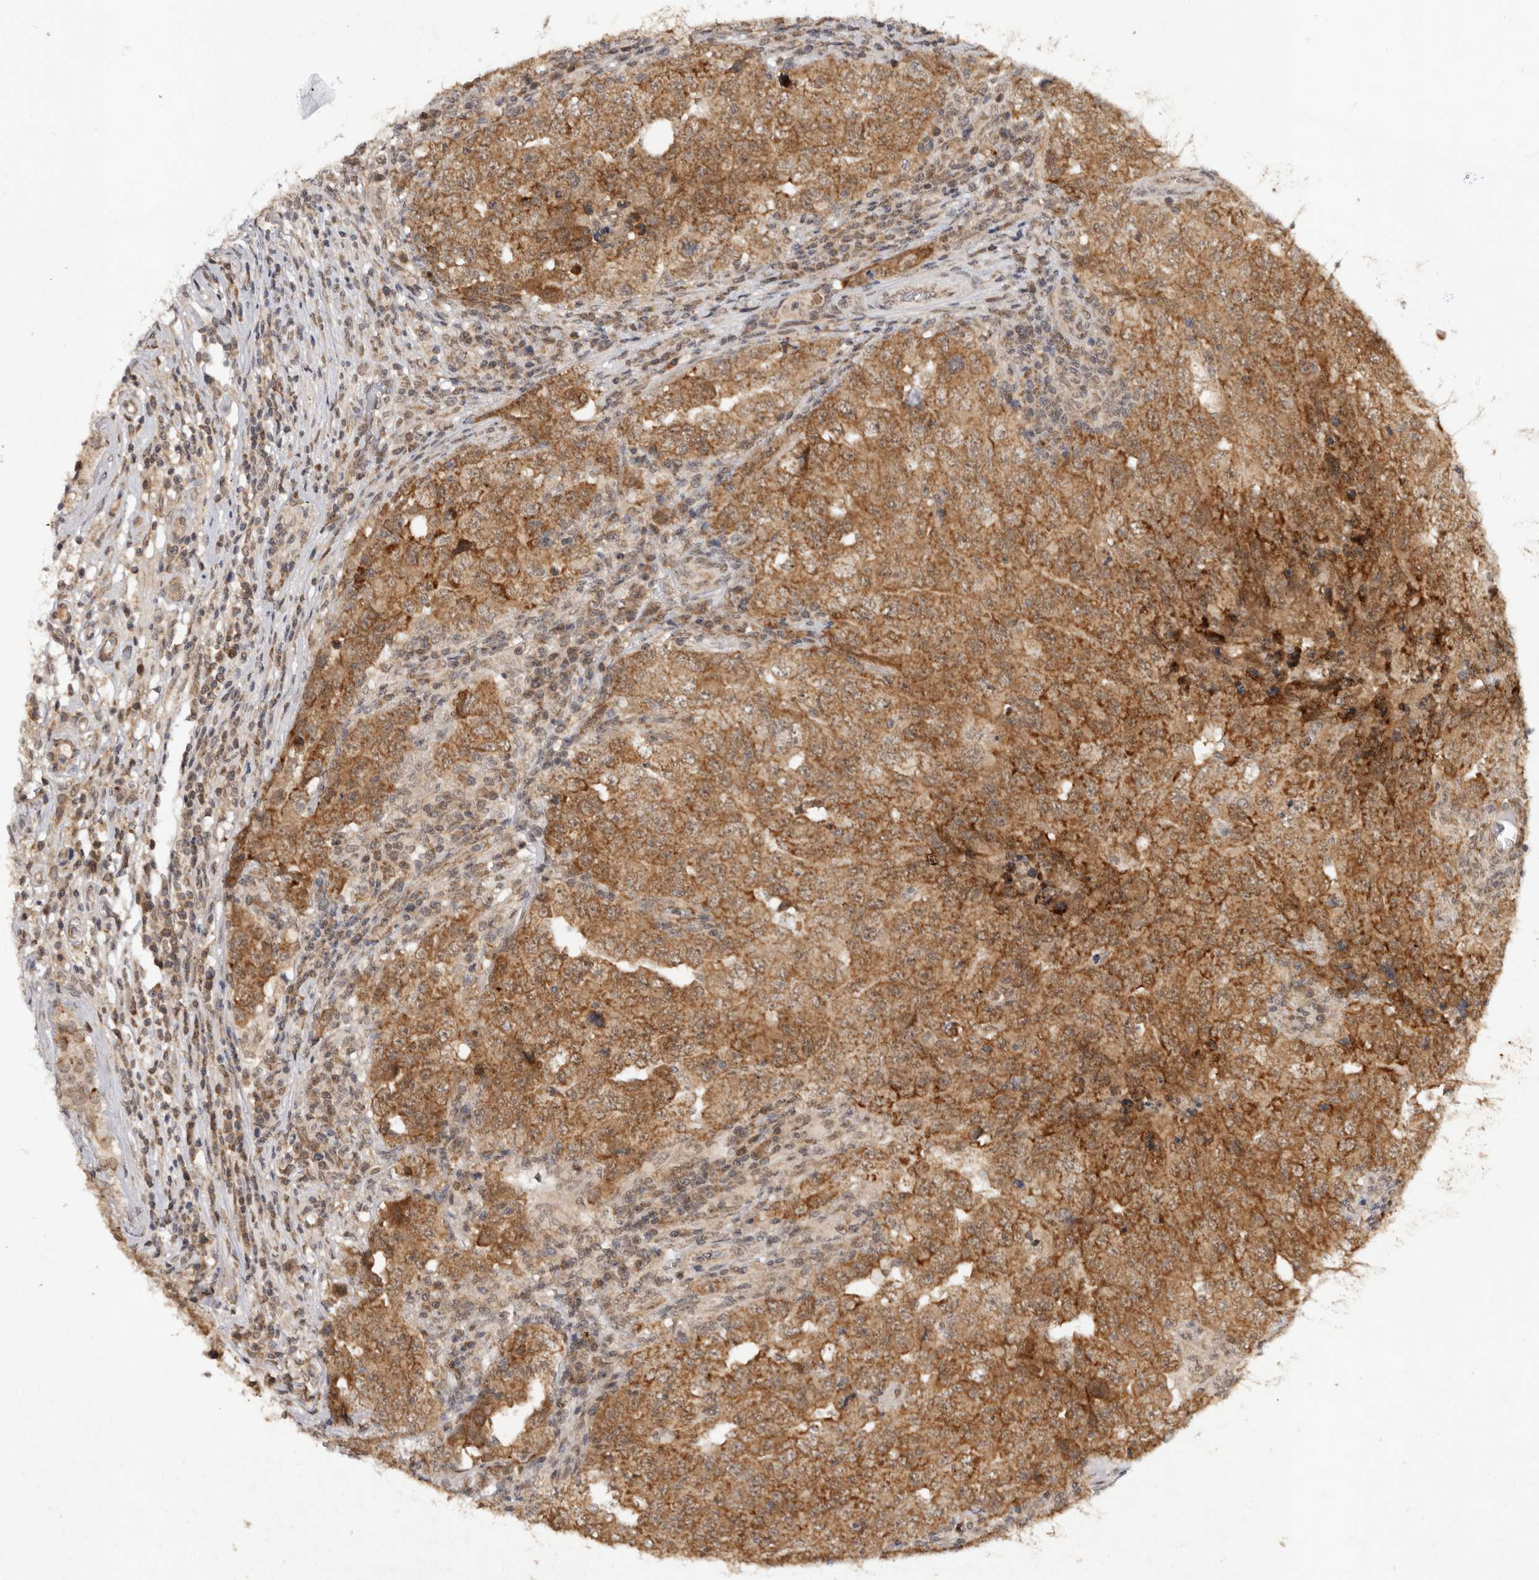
{"staining": {"intensity": "moderate", "quantity": ">75%", "location": "cytoplasmic/membranous"}, "tissue": "testis cancer", "cell_type": "Tumor cells", "image_type": "cancer", "snomed": [{"axis": "morphology", "description": "Carcinoma, Embryonal, NOS"}, {"axis": "topography", "description": "Testis"}], "caption": "High-magnification brightfield microscopy of testis cancer (embryonal carcinoma) stained with DAB (3,3'-diaminobenzidine) (brown) and counterstained with hematoxylin (blue). tumor cells exhibit moderate cytoplasmic/membranous expression is present in about>75% of cells. The staining is performed using DAB brown chromogen to label protein expression. The nuclei are counter-stained blue using hematoxylin.", "gene": "TARS2", "patient": {"sex": "male", "age": 26}}